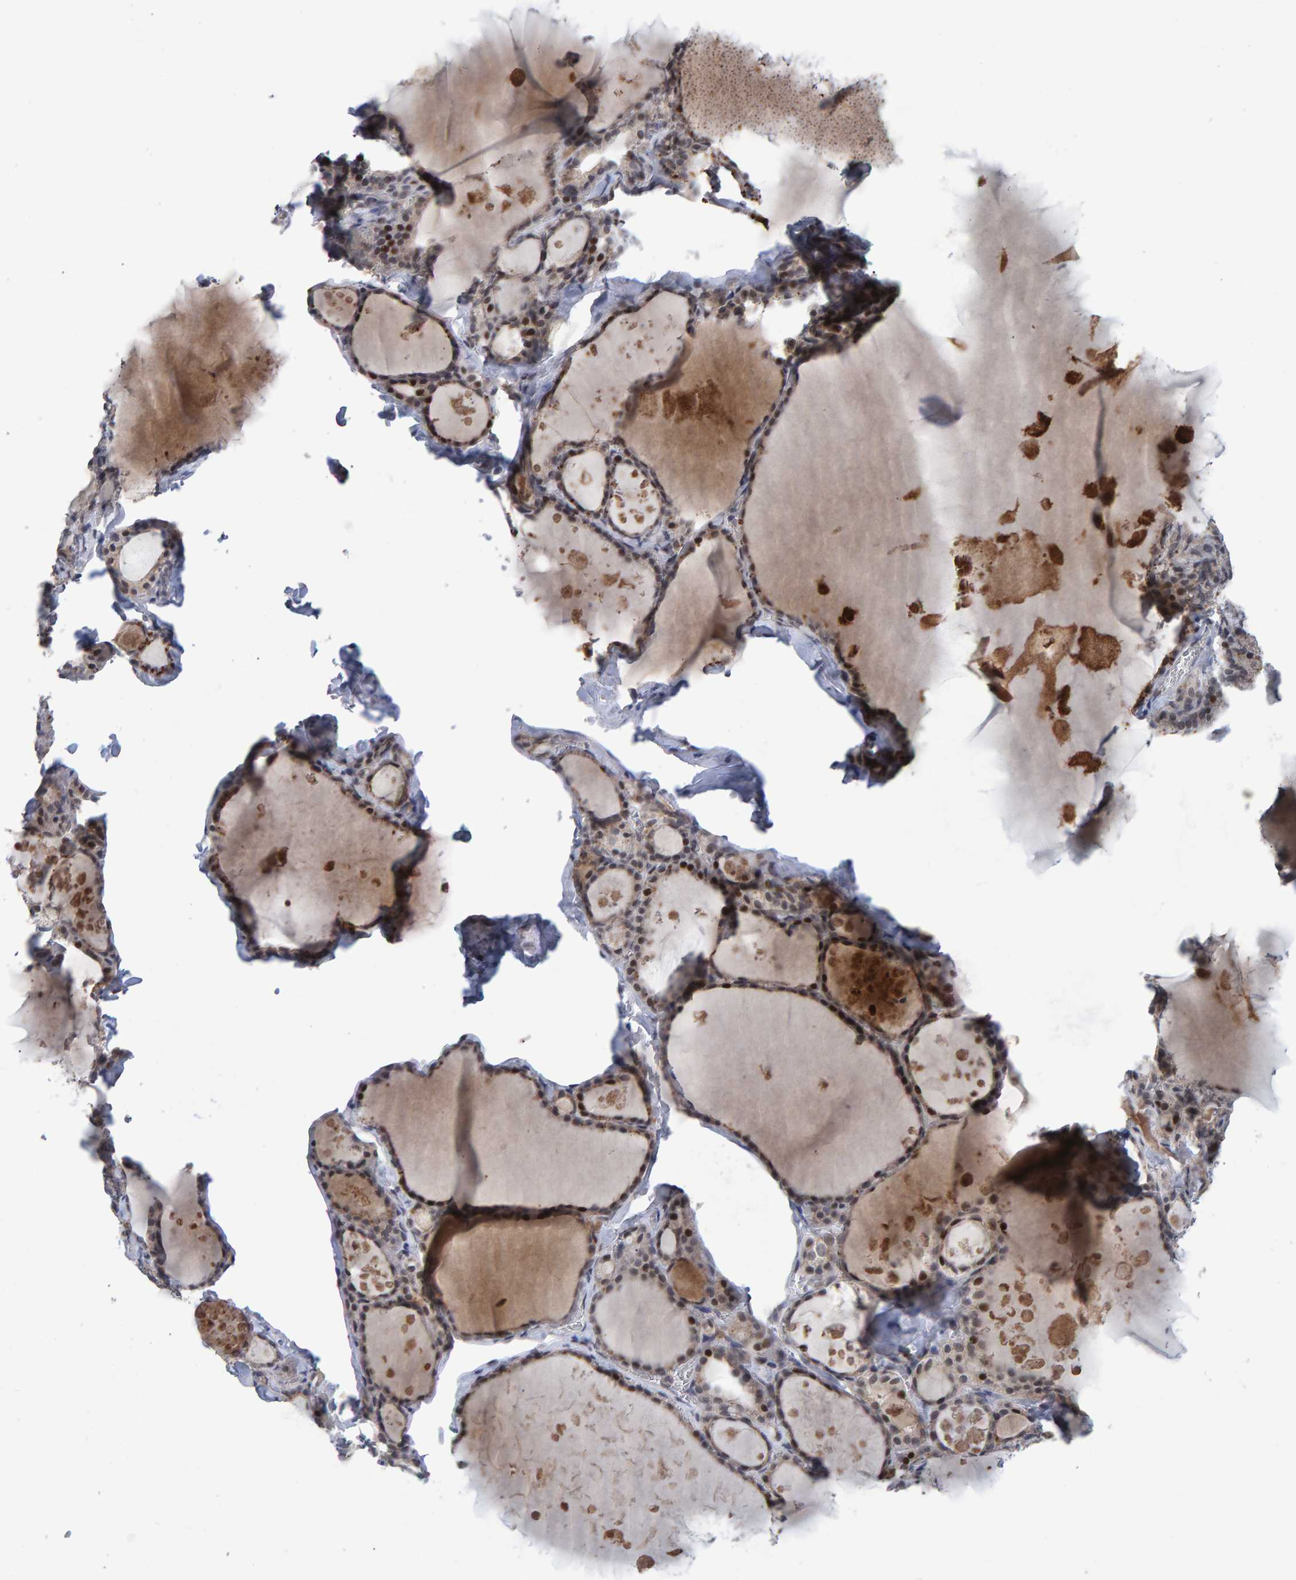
{"staining": {"intensity": "moderate", "quantity": ">75%", "location": "cytoplasmic/membranous,nuclear"}, "tissue": "thyroid gland", "cell_type": "Glandular cells", "image_type": "normal", "snomed": [{"axis": "morphology", "description": "Normal tissue, NOS"}, {"axis": "topography", "description": "Thyroid gland"}], "caption": "Protein staining shows moderate cytoplasmic/membranous,nuclear expression in approximately >75% of glandular cells in normal thyroid gland. (Stains: DAB in brown, nuclei in blue, Microscopy: brightfield microscopy at high magnification).", "gene": "ESRP1", "patient": {"sex": "male", "age": 56}}